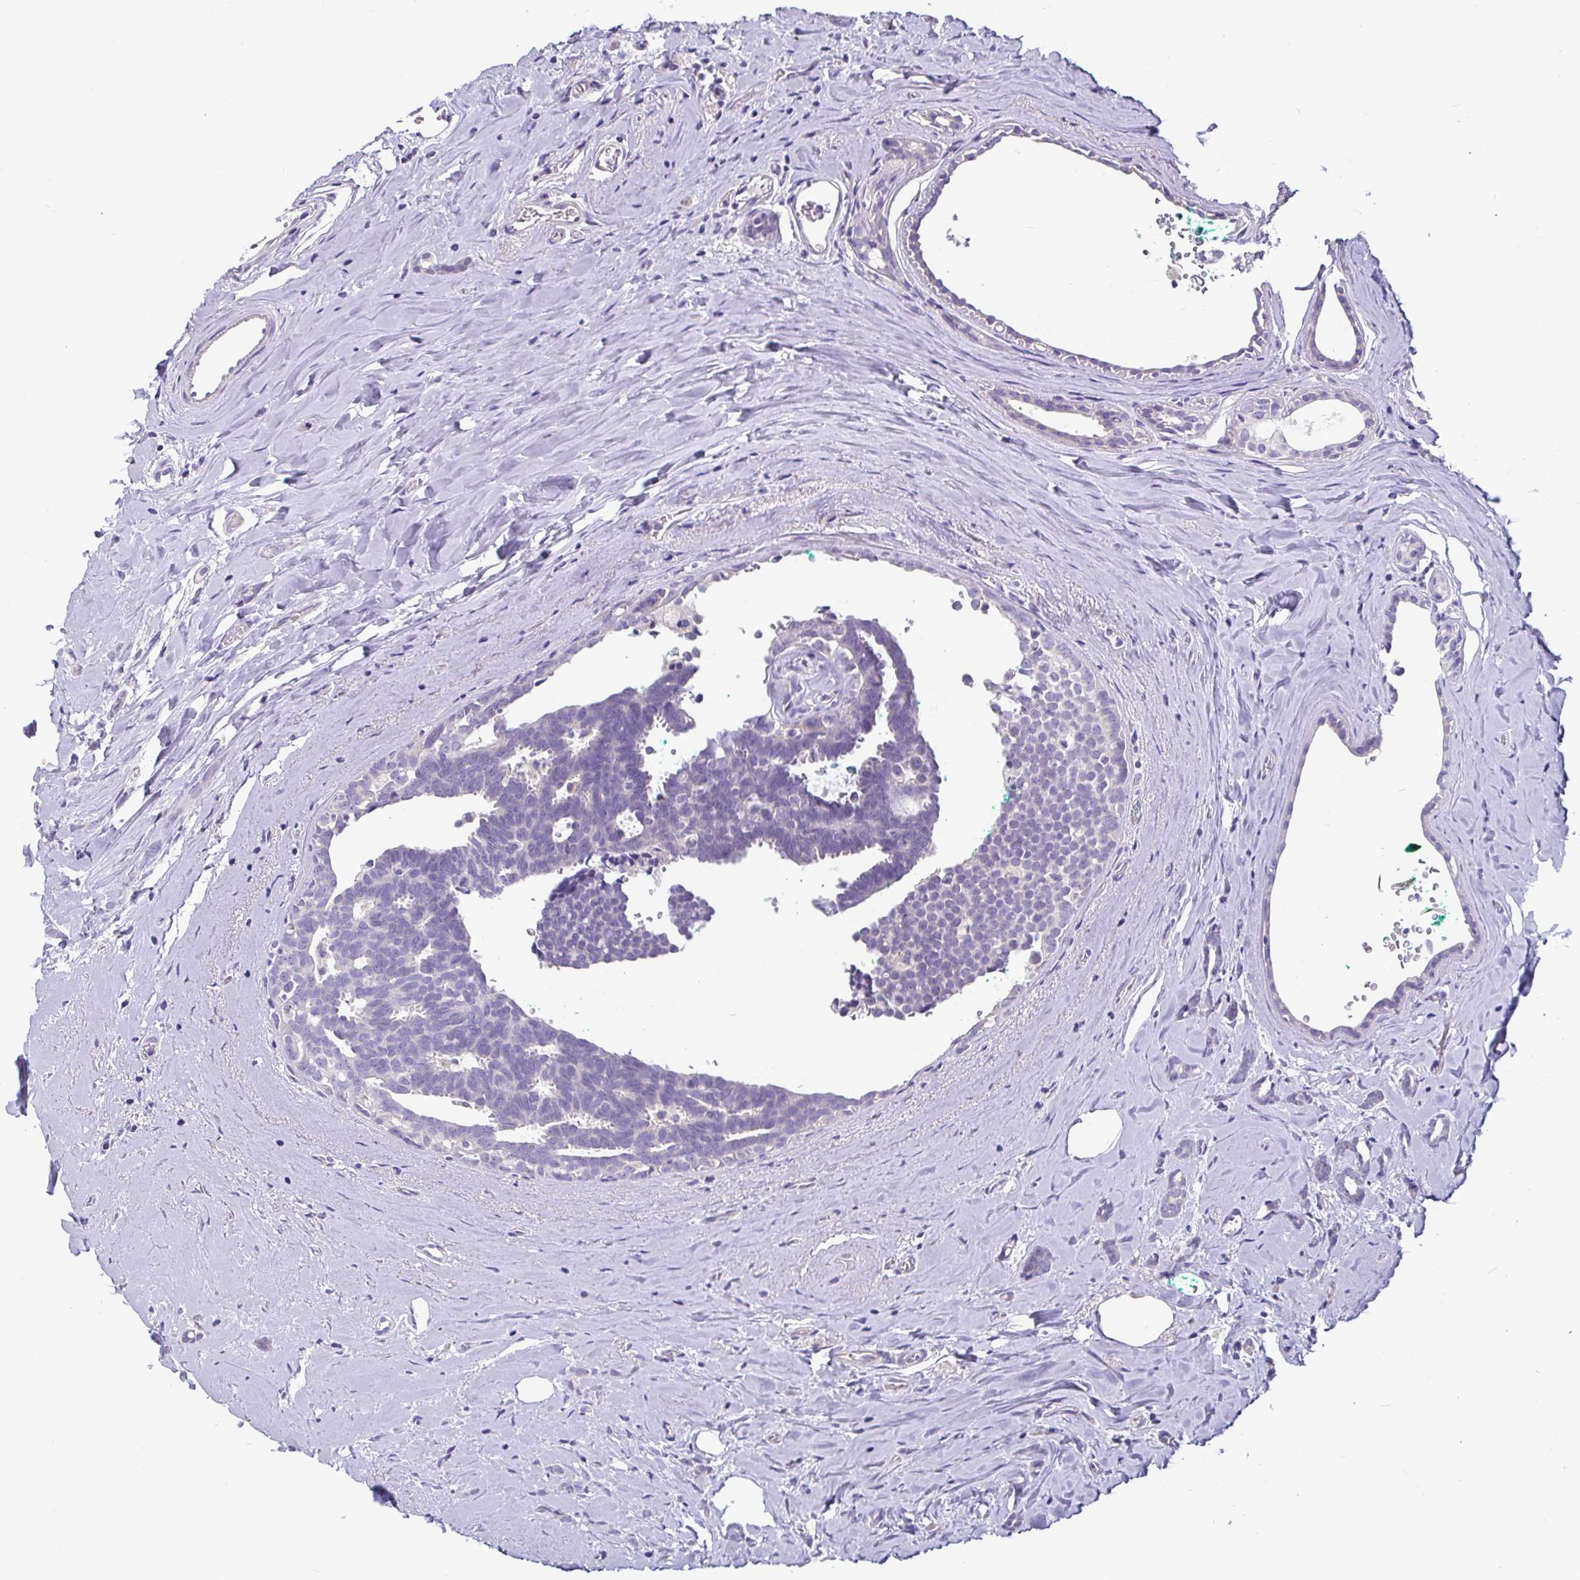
{"staining": {"intensity": "negative", "quantity": "none", "location": "none"}, "tissue": "breast cancer", "cell_type": "Tumor cells", "image_type": "cancer", "snomed": [{"axis": "morphology", "description": "Intraductal carcinoma, in situ"}, {"axis": "morphology", "description": "Duct carcinoma"}, {"axis": "morphology", "description": "Lobular carcinoma, in situ"}, {"axis": "topography", "description": "Breast"}], "caption": "Tumor cells show no significant protein expression in breast cancer (intraductal carcinoma,  in situ).", "gene": "ADAMTS6", "patient": {"sex": "female", "age": 44}}